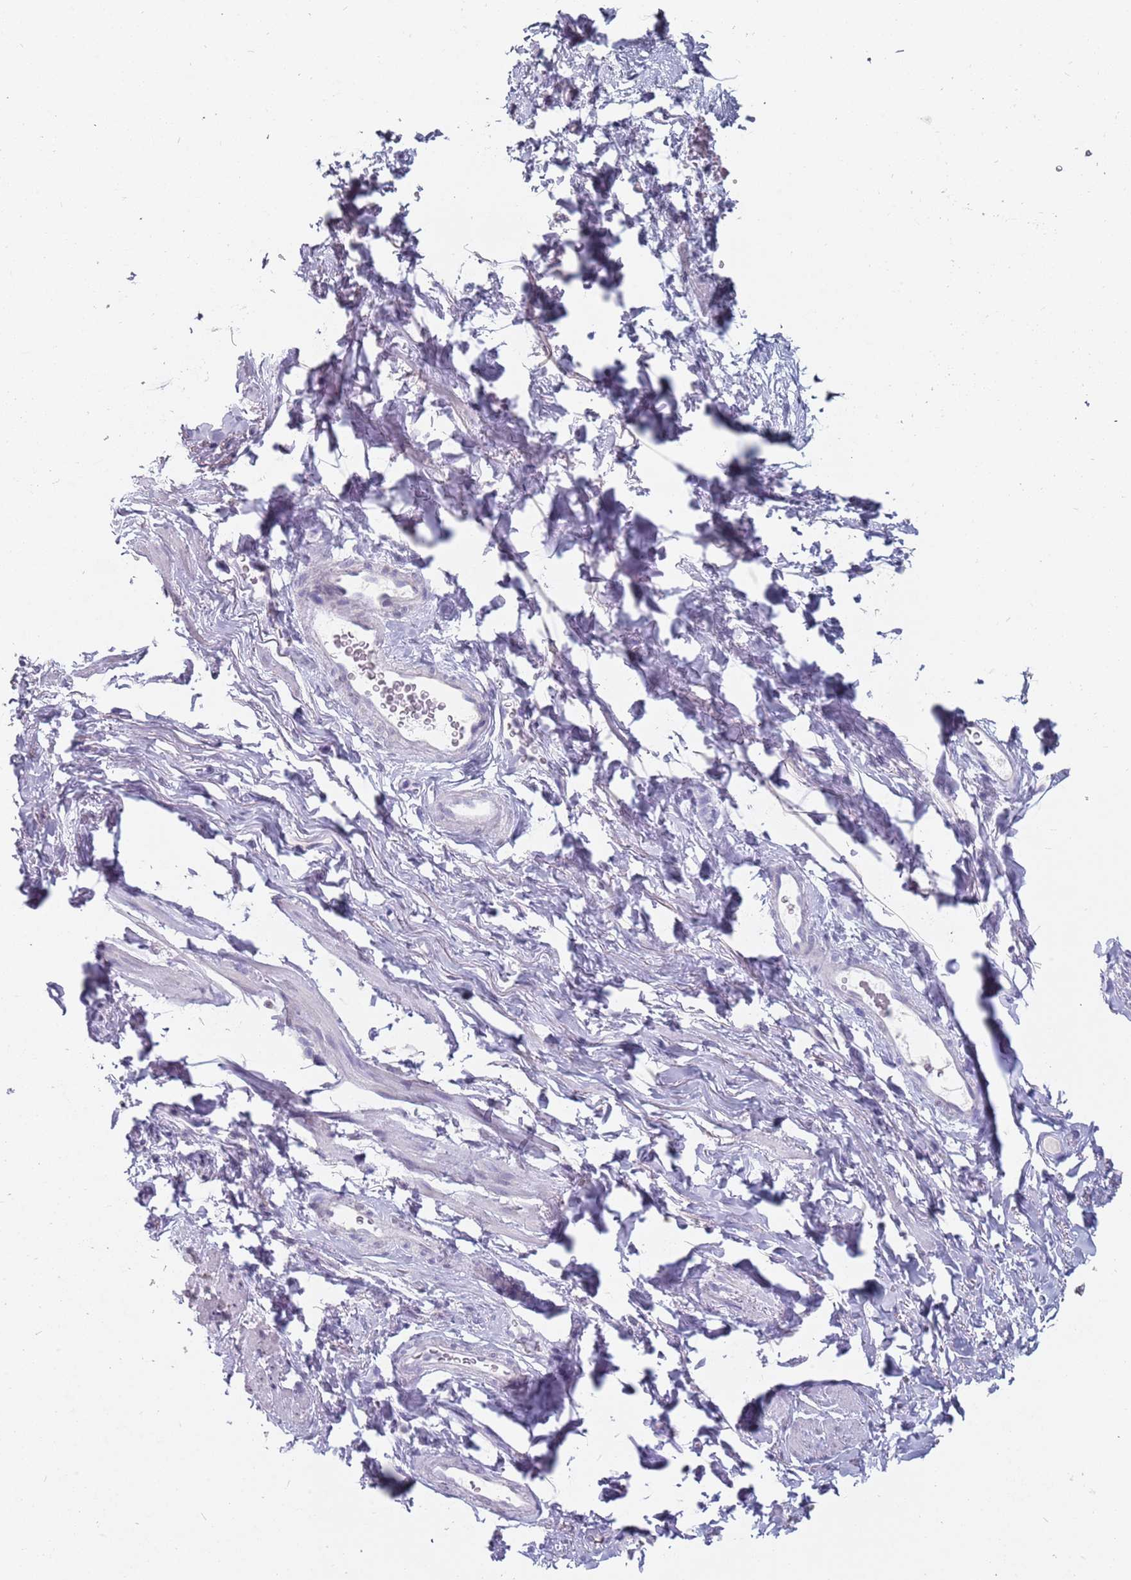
{"staining": {"intensity": "negative", "quantity": "none", "location": "none"}, "tissue": "smooth muscle", "cell_type": "Smooth muscle cells", "image_type": "normal", "snomed": [{"axis": "morphology", "description": "Normal tissue, NOS"}, {"axis": "topography", "description": "Smooth muscle"}, {"axis": "topography", "description": "Peripheral nerve tissue"}], "caption": "A micrograph of smooth muscle stained for a protein demonstrates no brown staining in smooth muscle cells. Nuclei are stained in blue.", "gene": "DDX4", "patient": {"sex": "male", "age": 69}}